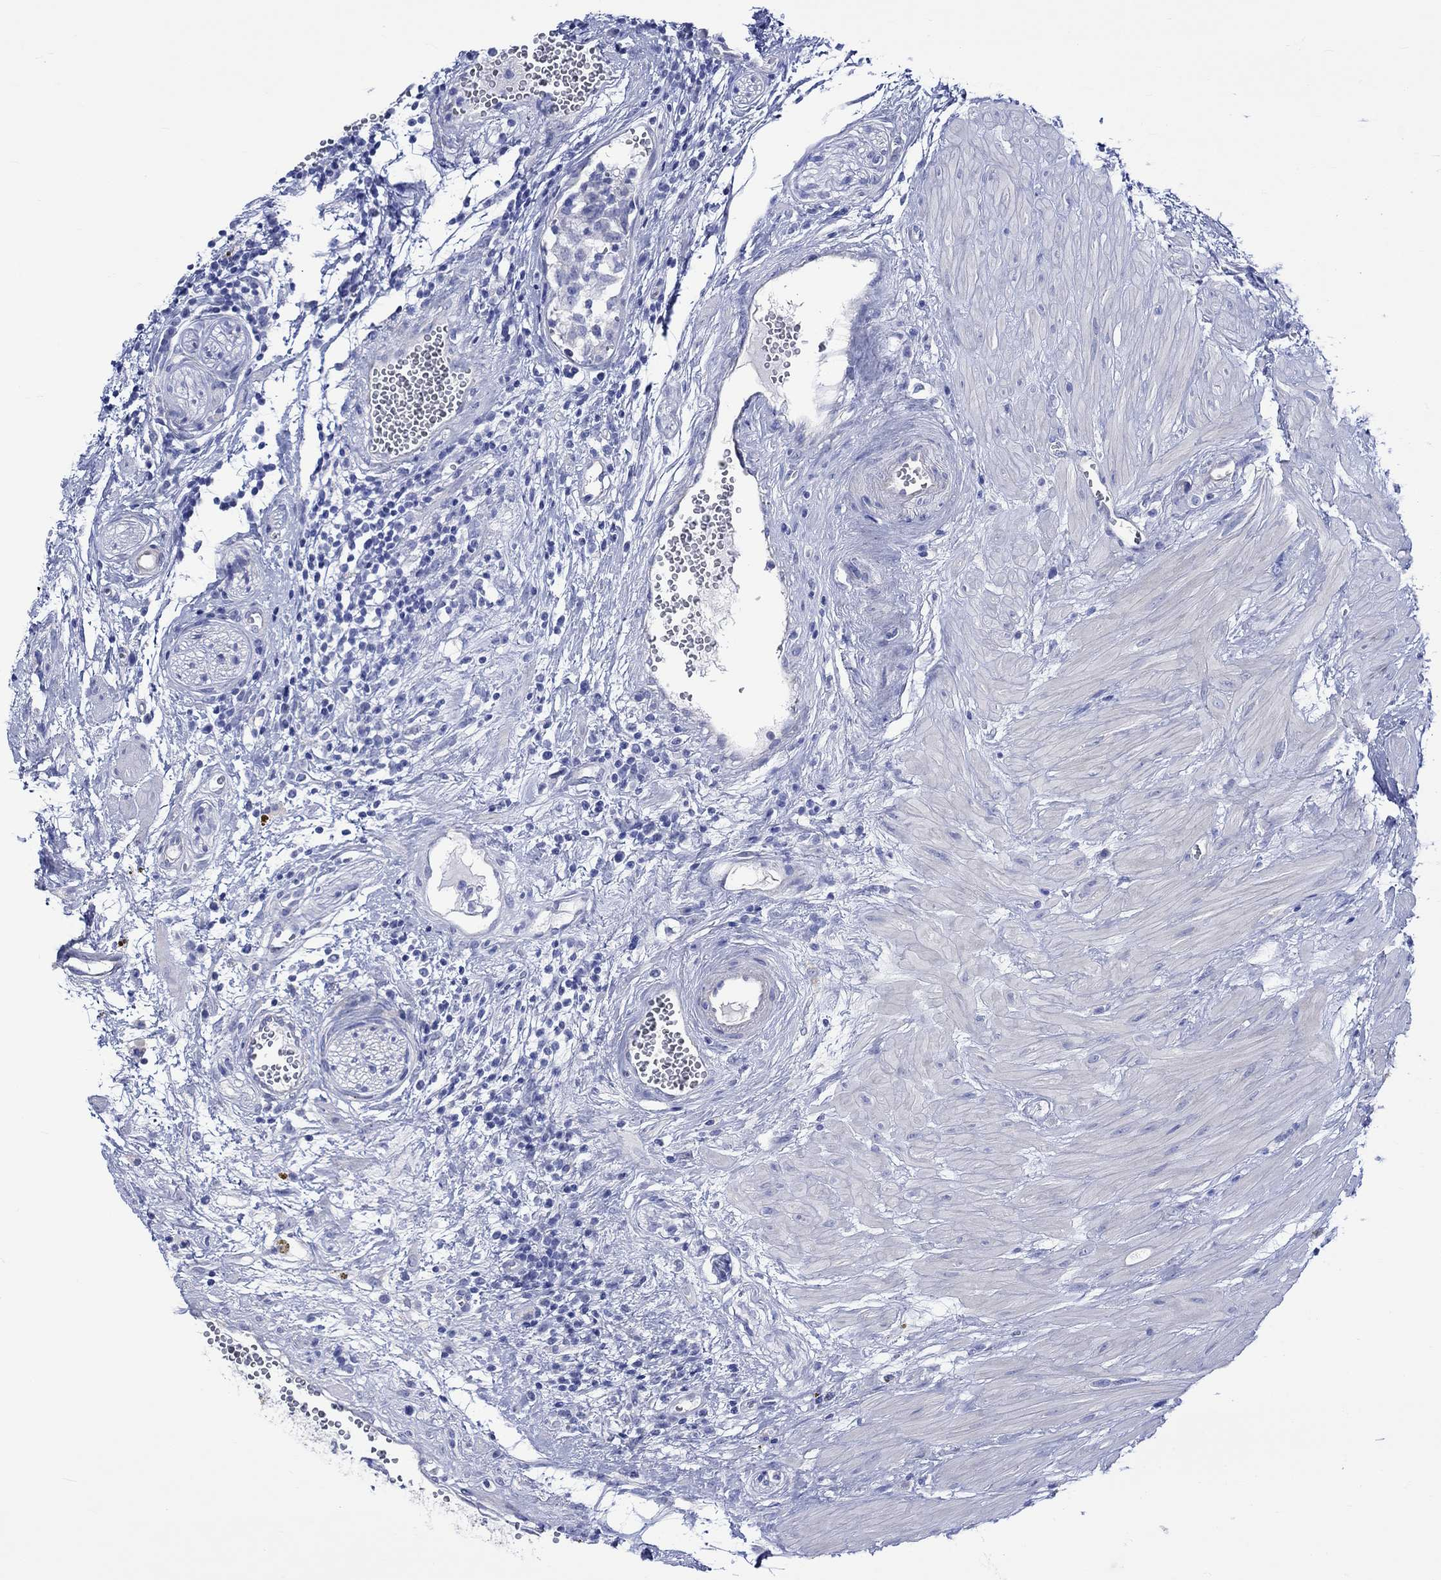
{"staining": {"intensity": "negative", "quantity": "none", "location": "none"}, "tissue": "seminal vesicle", "cell_type": "Glandular cells", "image_type": "normal", "snomed": [{"axis": "morphology", "description": "Normal tissue, NOS"}, {"axis": "morphology", "description": "Urothelial carcinoma, NOS"}, {"axis": "topography", "description": "Urinary bladder"}, {"axis": "topography", "description": "Seminal veicle"}], "caption": "The image shows no significant expression in glandular cells of seminal vesicle.", "gene": "HARBI1", "patient": {"sex": "male", "age": 76}}